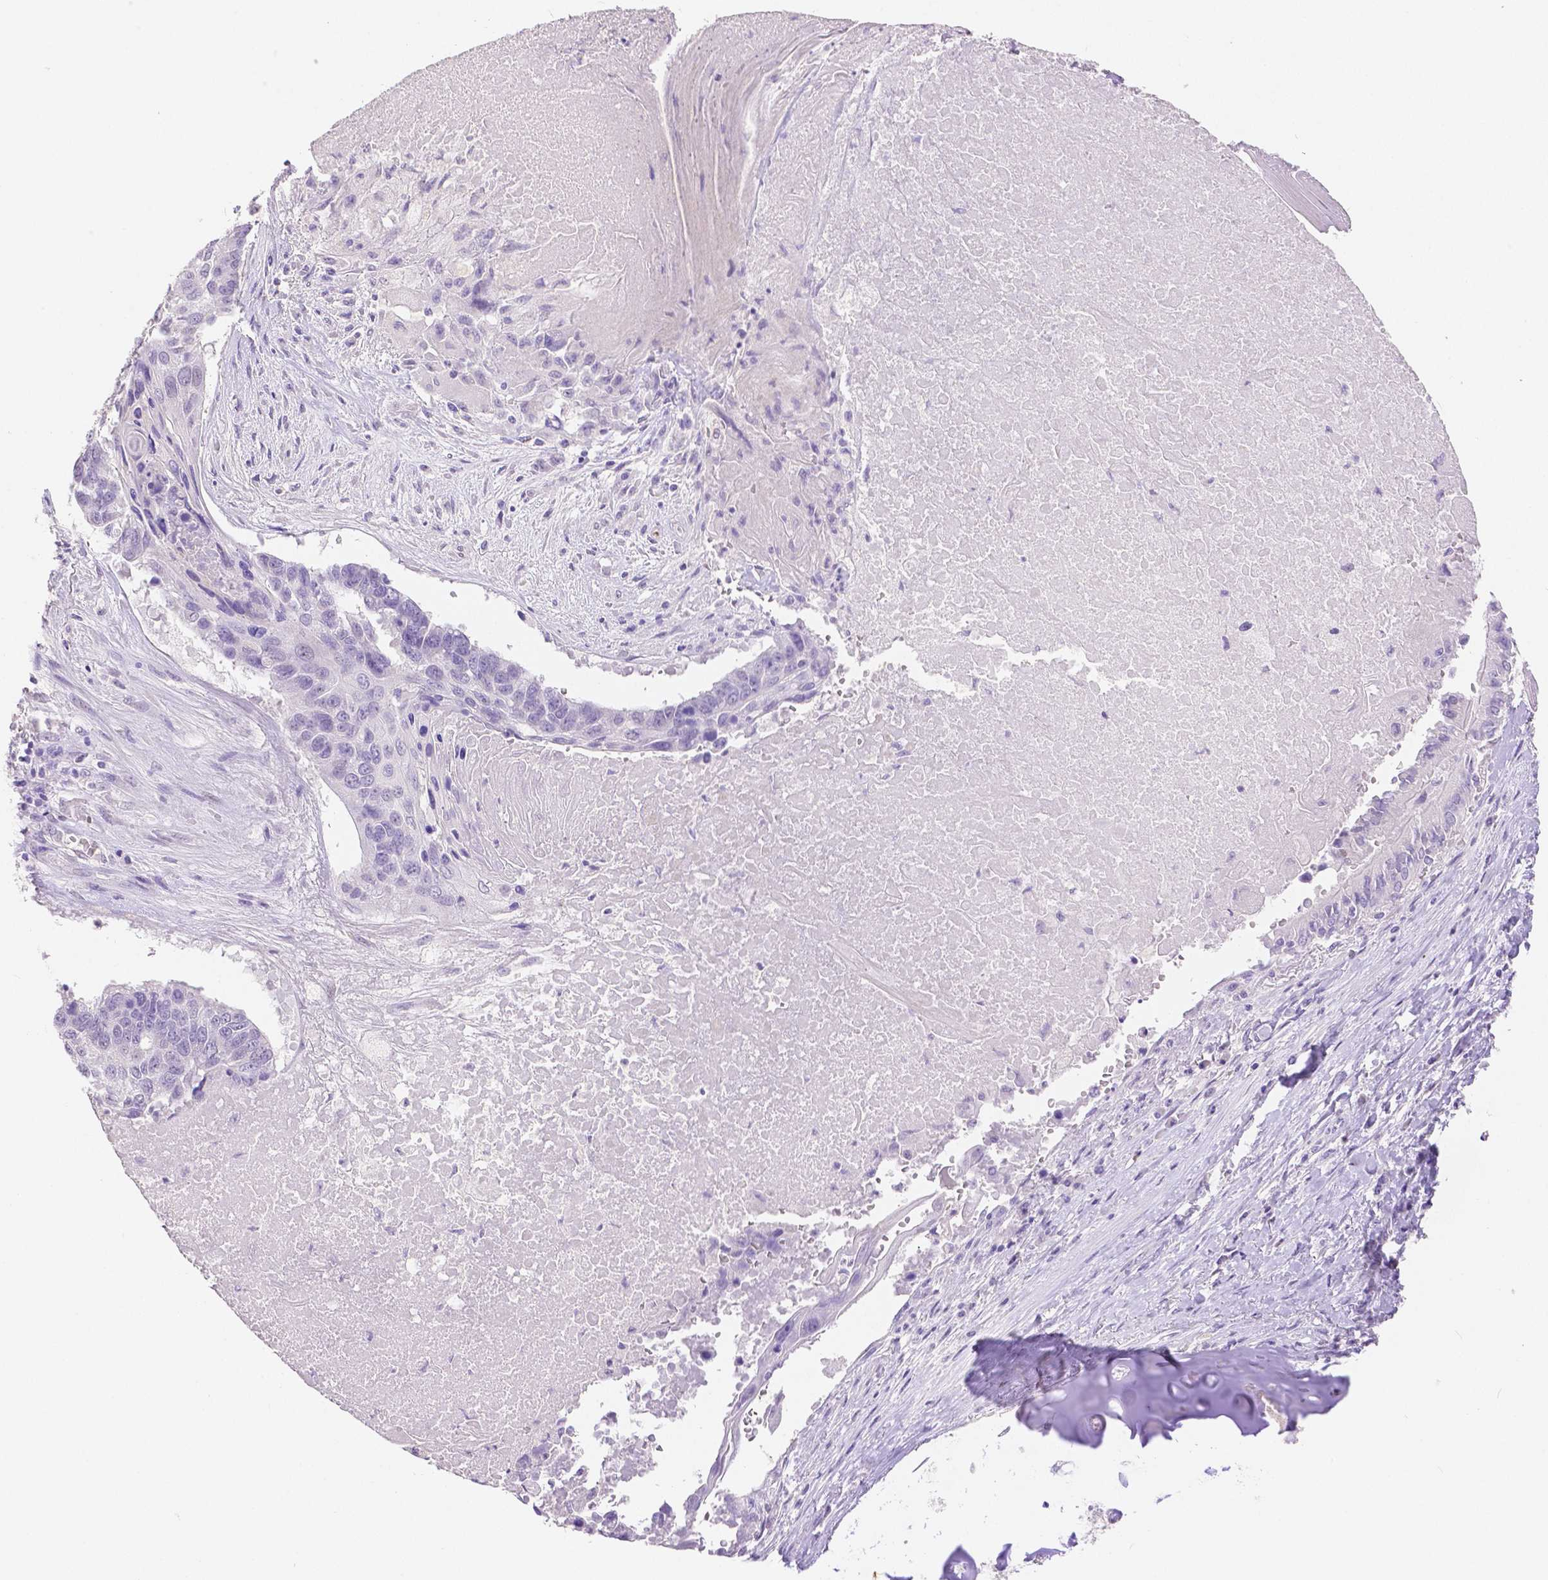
{"staining": {"intensity": "negative", "quantity": "none", "location": "none"}, "tissue": "lung cancer", "cell_type": "Tumor cells", "image_type": "cancer", "snomed": [{"axis": "morphology", "description": "Squamous cell carcinoma, NOS"}, {"axis": "topography", "description": "Lung"}], "caption": "An immunohistochemistry image of lung cancer (squamous cell carcinoma) is shown. There is no staining in tumor cells of lung cancer (squamous cell carcinoma).", "gene": "HNF1B", "patient": {"sex": "male", "age": 73}}